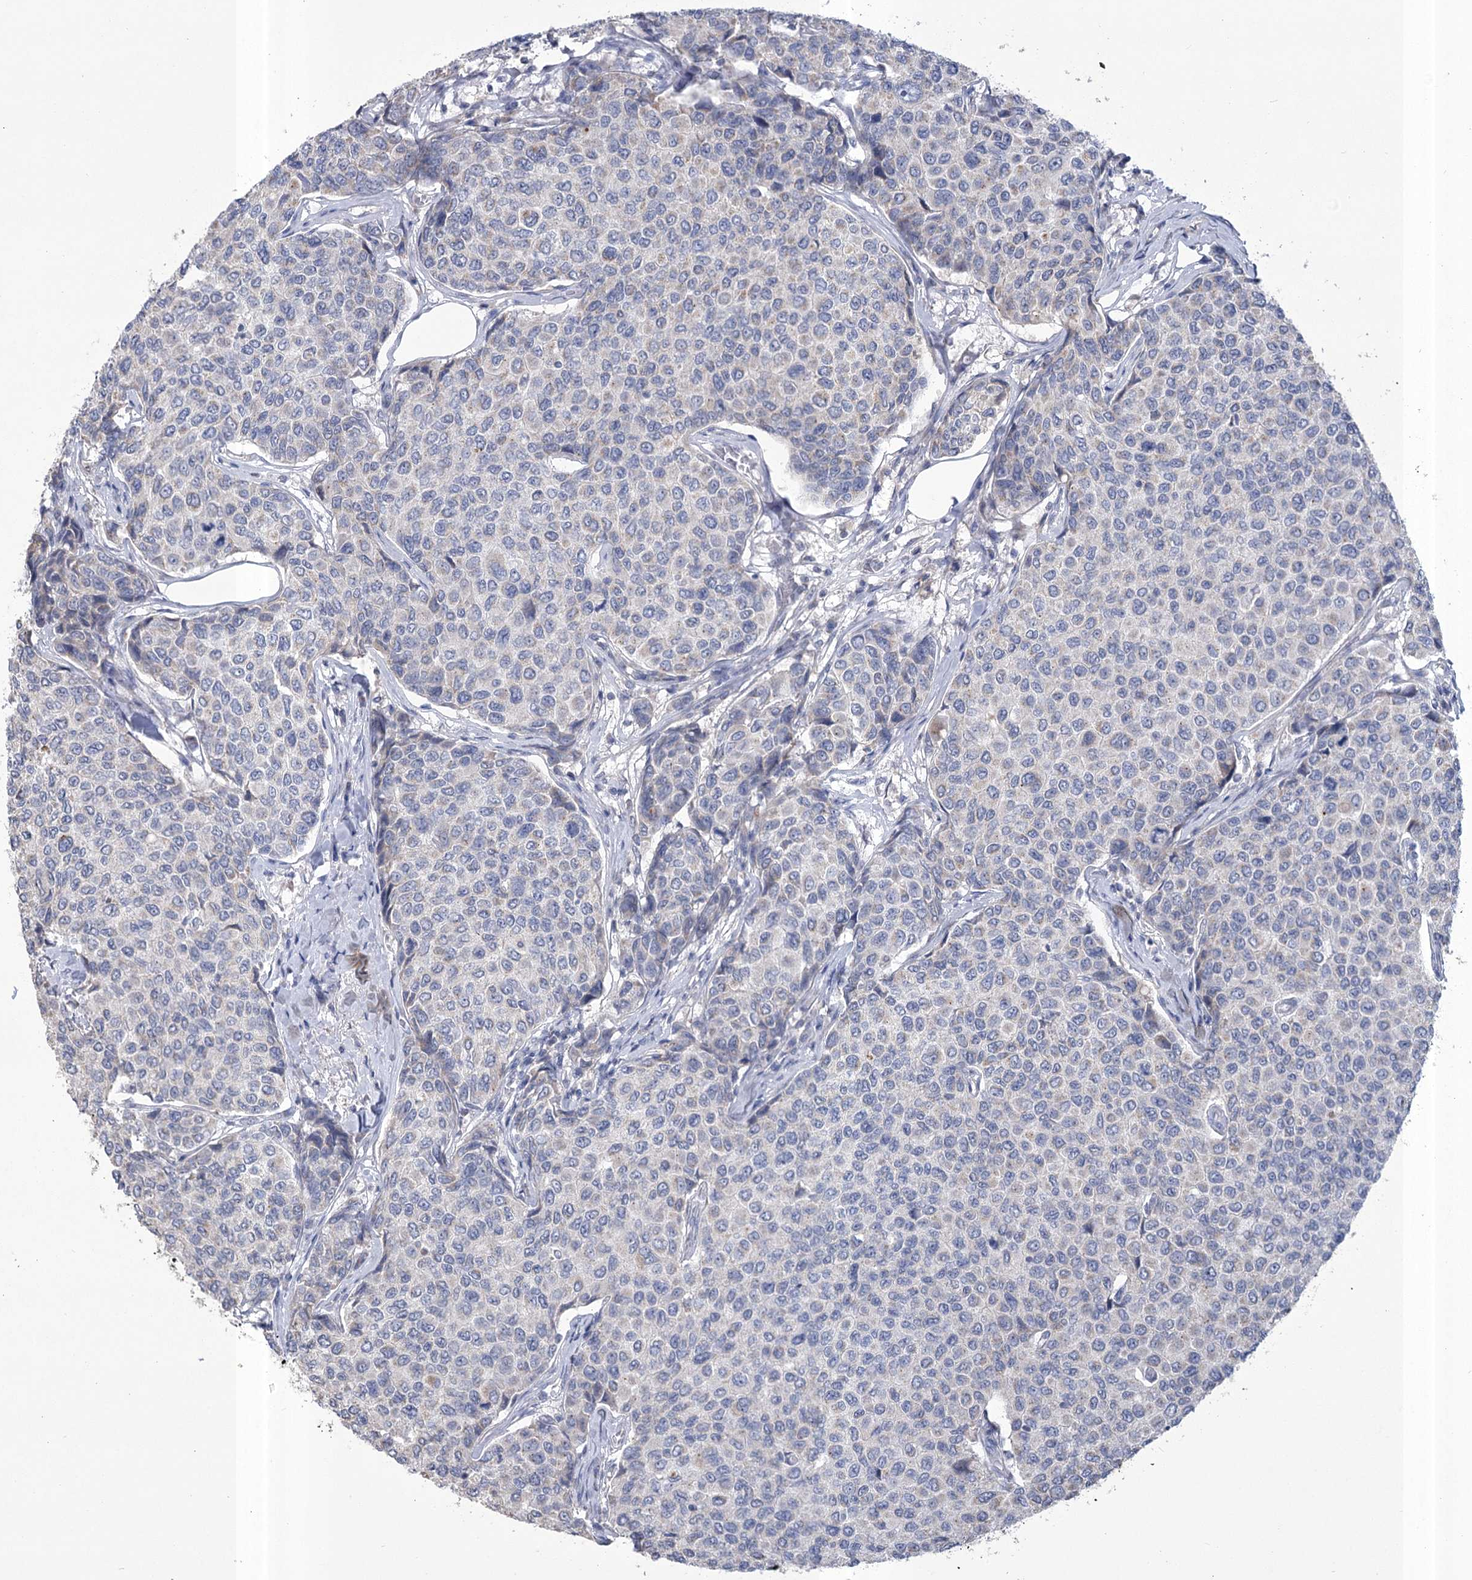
{"staining": {"intensity": "weak", "quantity": "25%-75%", "location": "cytoplasmic/membranous"}, "tissue": "breast cancer", "cell_type": "Tumor cells", "image_type": "cancer", "snomed": [{"axis": "morphology", "description": "Duct carcinoma"}, {"axis": "topography", "description": "Breast"}], "caption": "Infiltrating ductal carcinoma (breast) stained with DAB IHC demonstrates low levels of weak cytoplasmic/membranous staining in about 25%-75% of tumor cells.", "gene": "PDHB", "patient": {"sex": "female", "age": 55}}